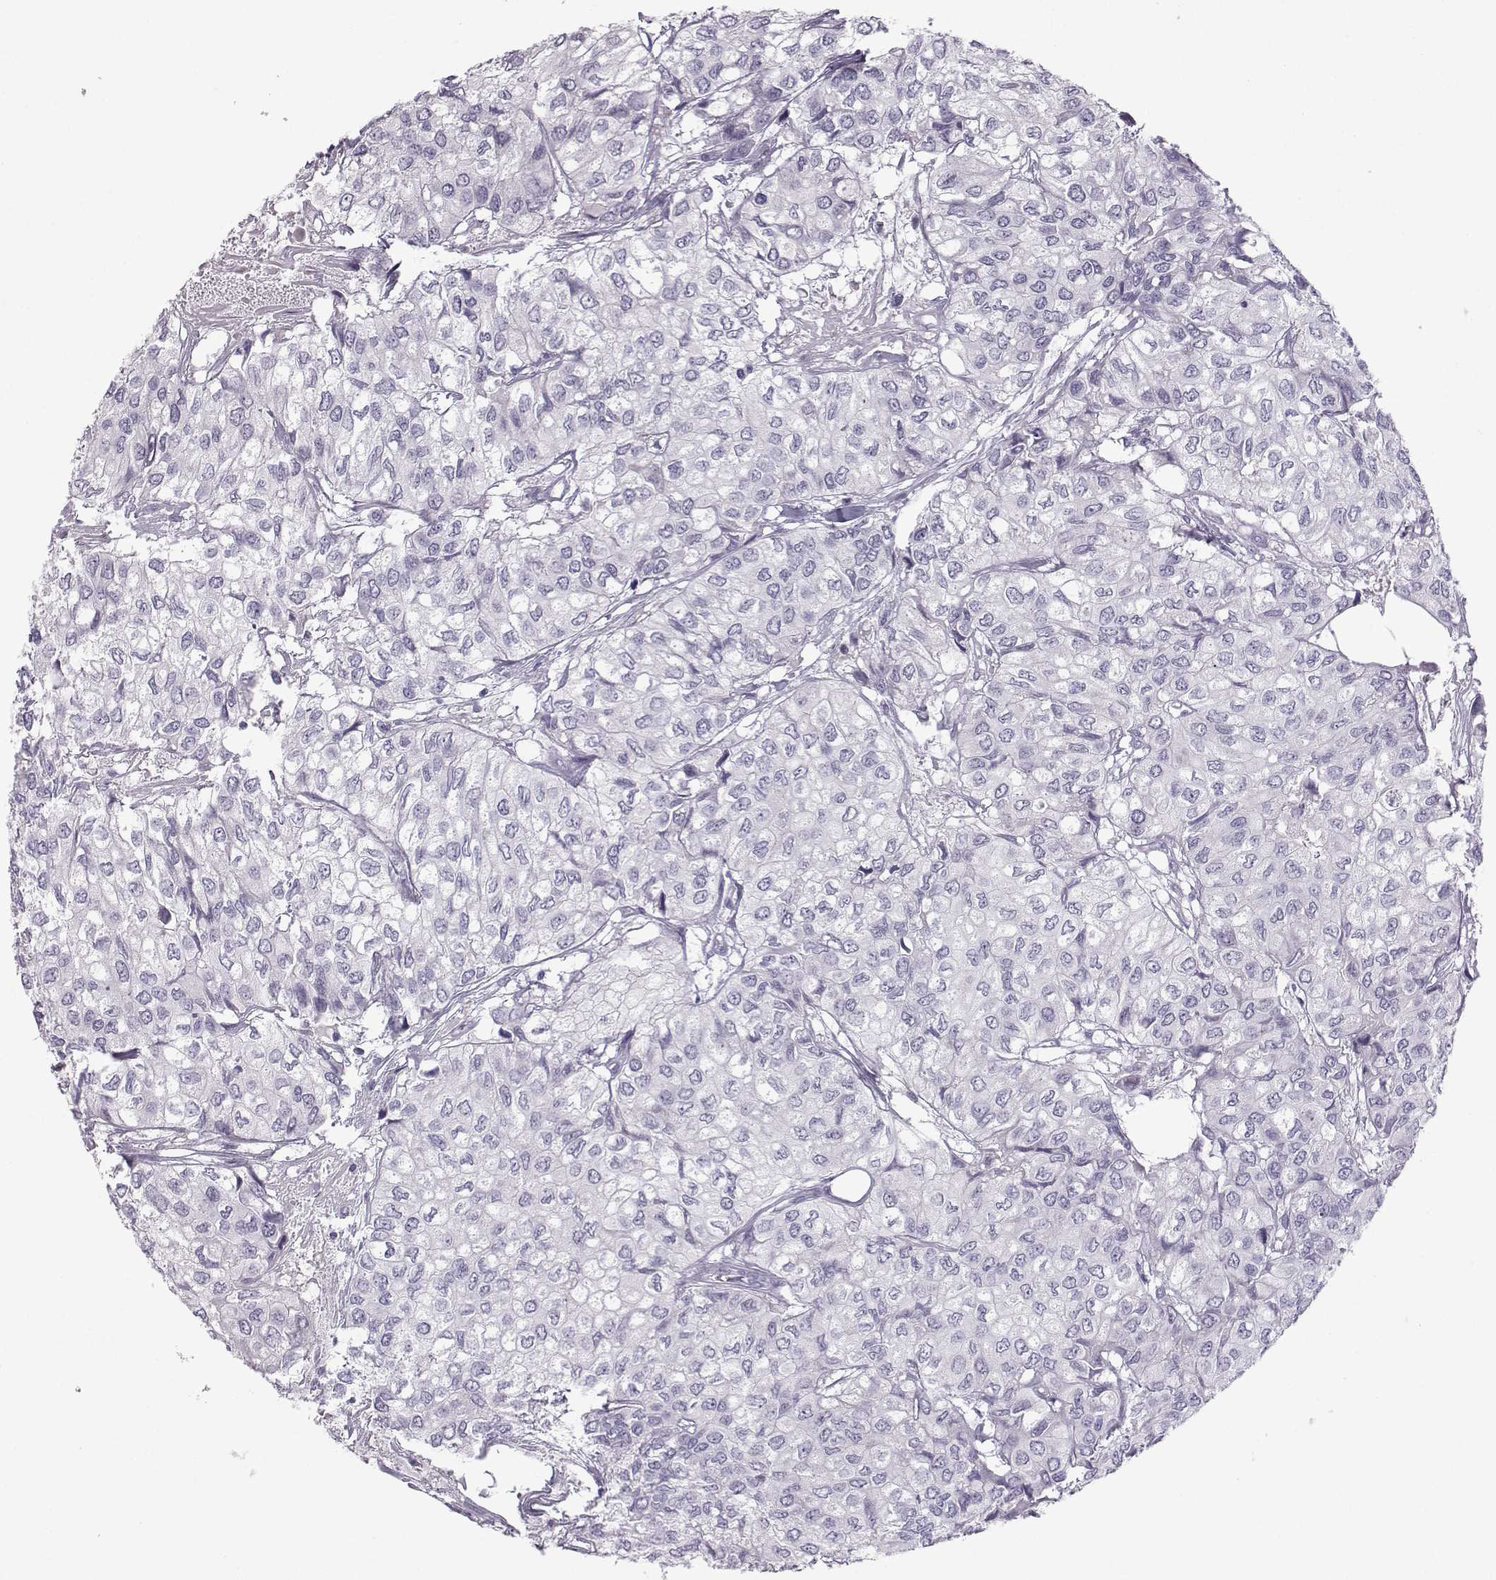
{"staining": {"intensity": "negative", "quantity": "none", "location": "none"}, "tissue": "urothelial cancer", "cell_type": "Tumor cells", "image_type": "cancer", "snomed": [{"axis": "morphology", "description": "Urothelial carcinoma, High grade"}, {"axis": "topography", "description": "Urinary bladder"}], "caption": "An IHC photomicrograph of urothelial cancer is shown. There is no staining in tumor cells of urothelial cancer. The staining is performed using DAB (3,3'-diaminobenzidine) brown chromogen with nuclei counter-stained in using hematoxylin.", "gene": "DMRT3", "patient": {"sex": "male", "age": 73}}